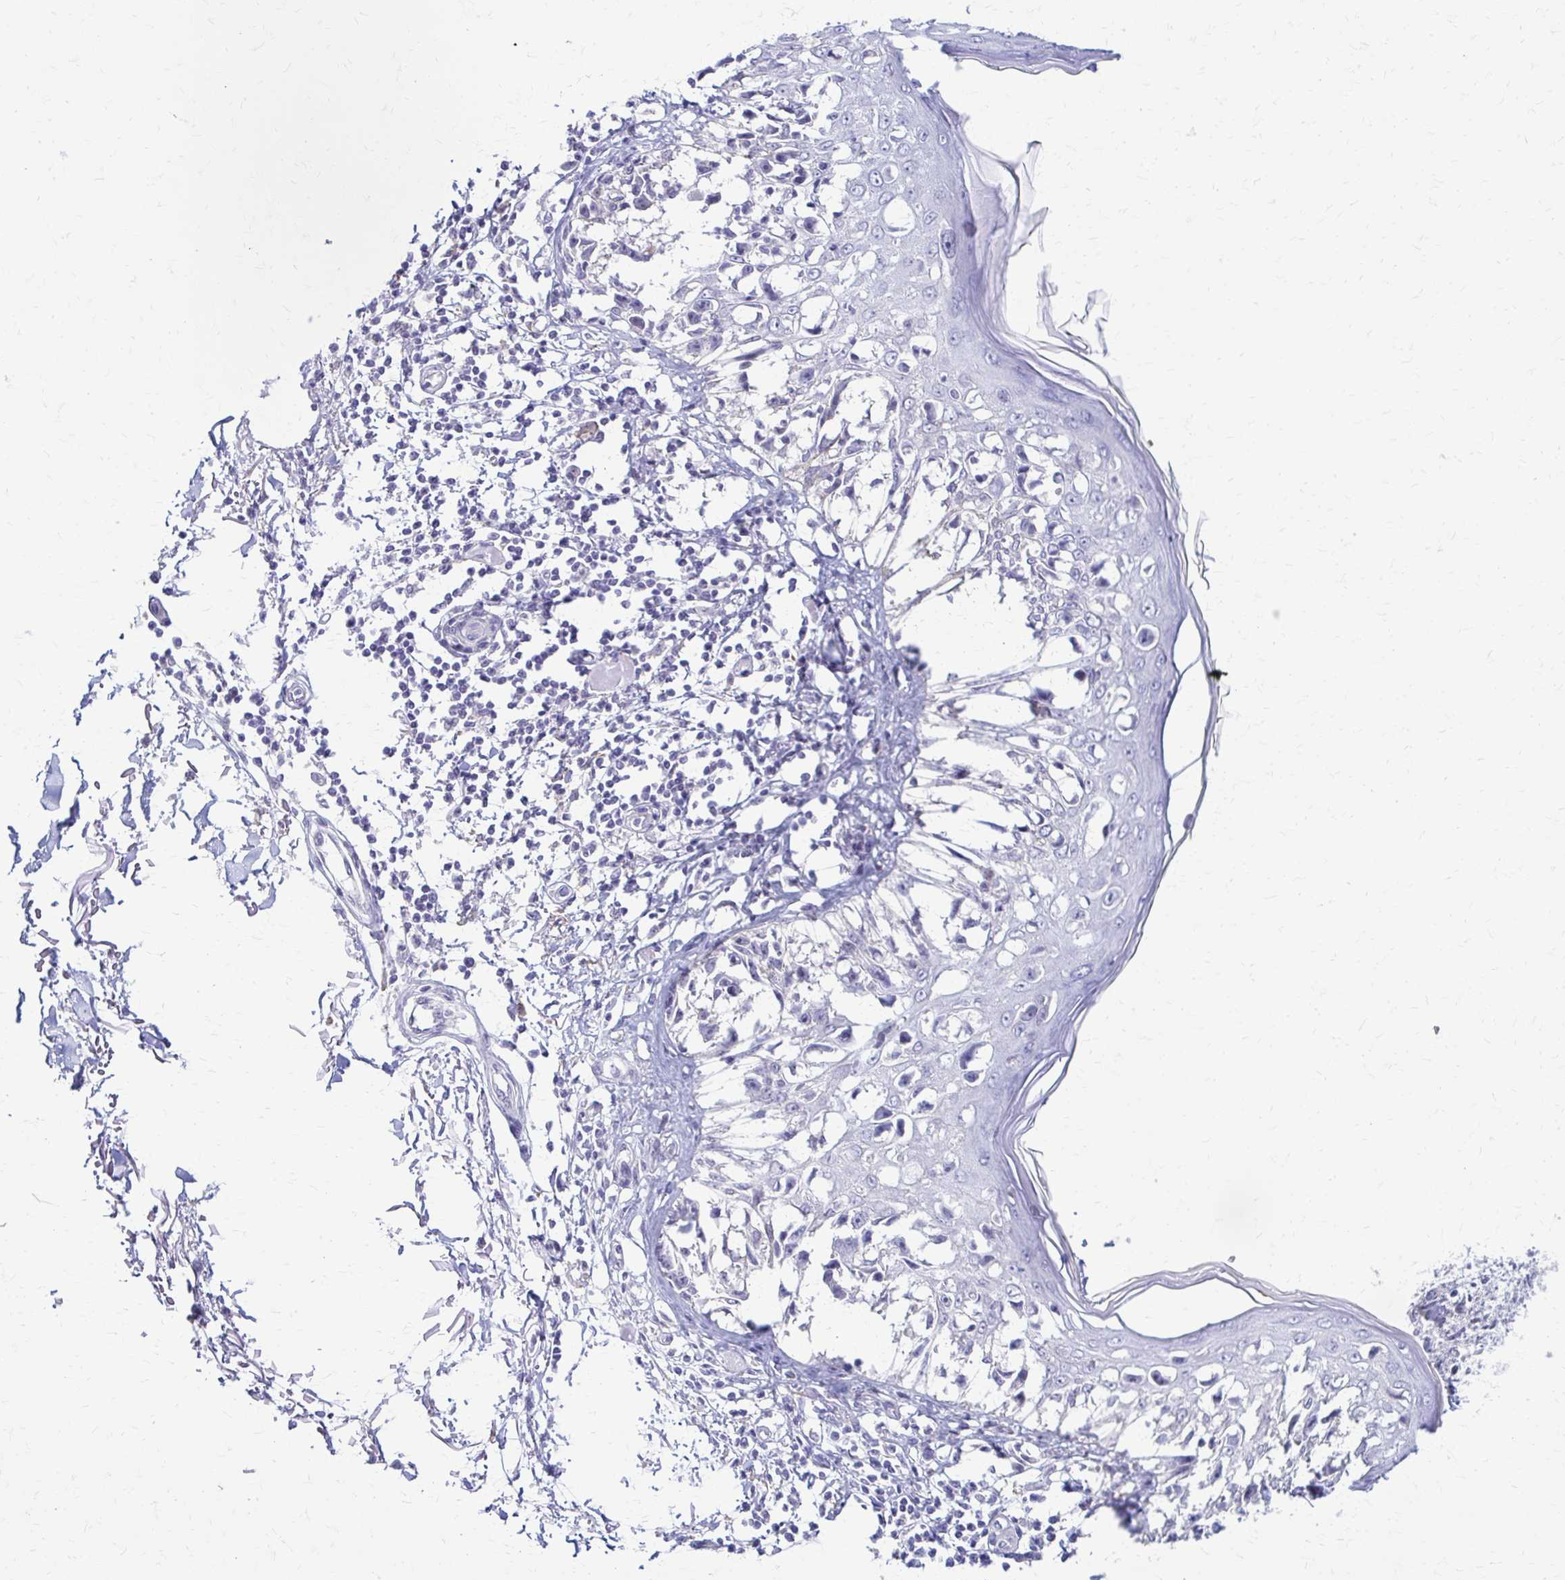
{"staining": {"intensity": "negative", "quantity": "none", "location": "none"}, "tissue": "melanoma", "cell_type": "Tumor cells", "image_type": "cancer", "snomed": [{"axis": "morphology", "description": "Malignant melanoma, NOS"}, {"axis": "topography", "description": "Skin"}], "caption": "Immunohistochemical staining of melanoma displays no significant positivity in tumor cells.", "gene": "RHOBTB2", "patient": {"sex": "male", "age": 73}}